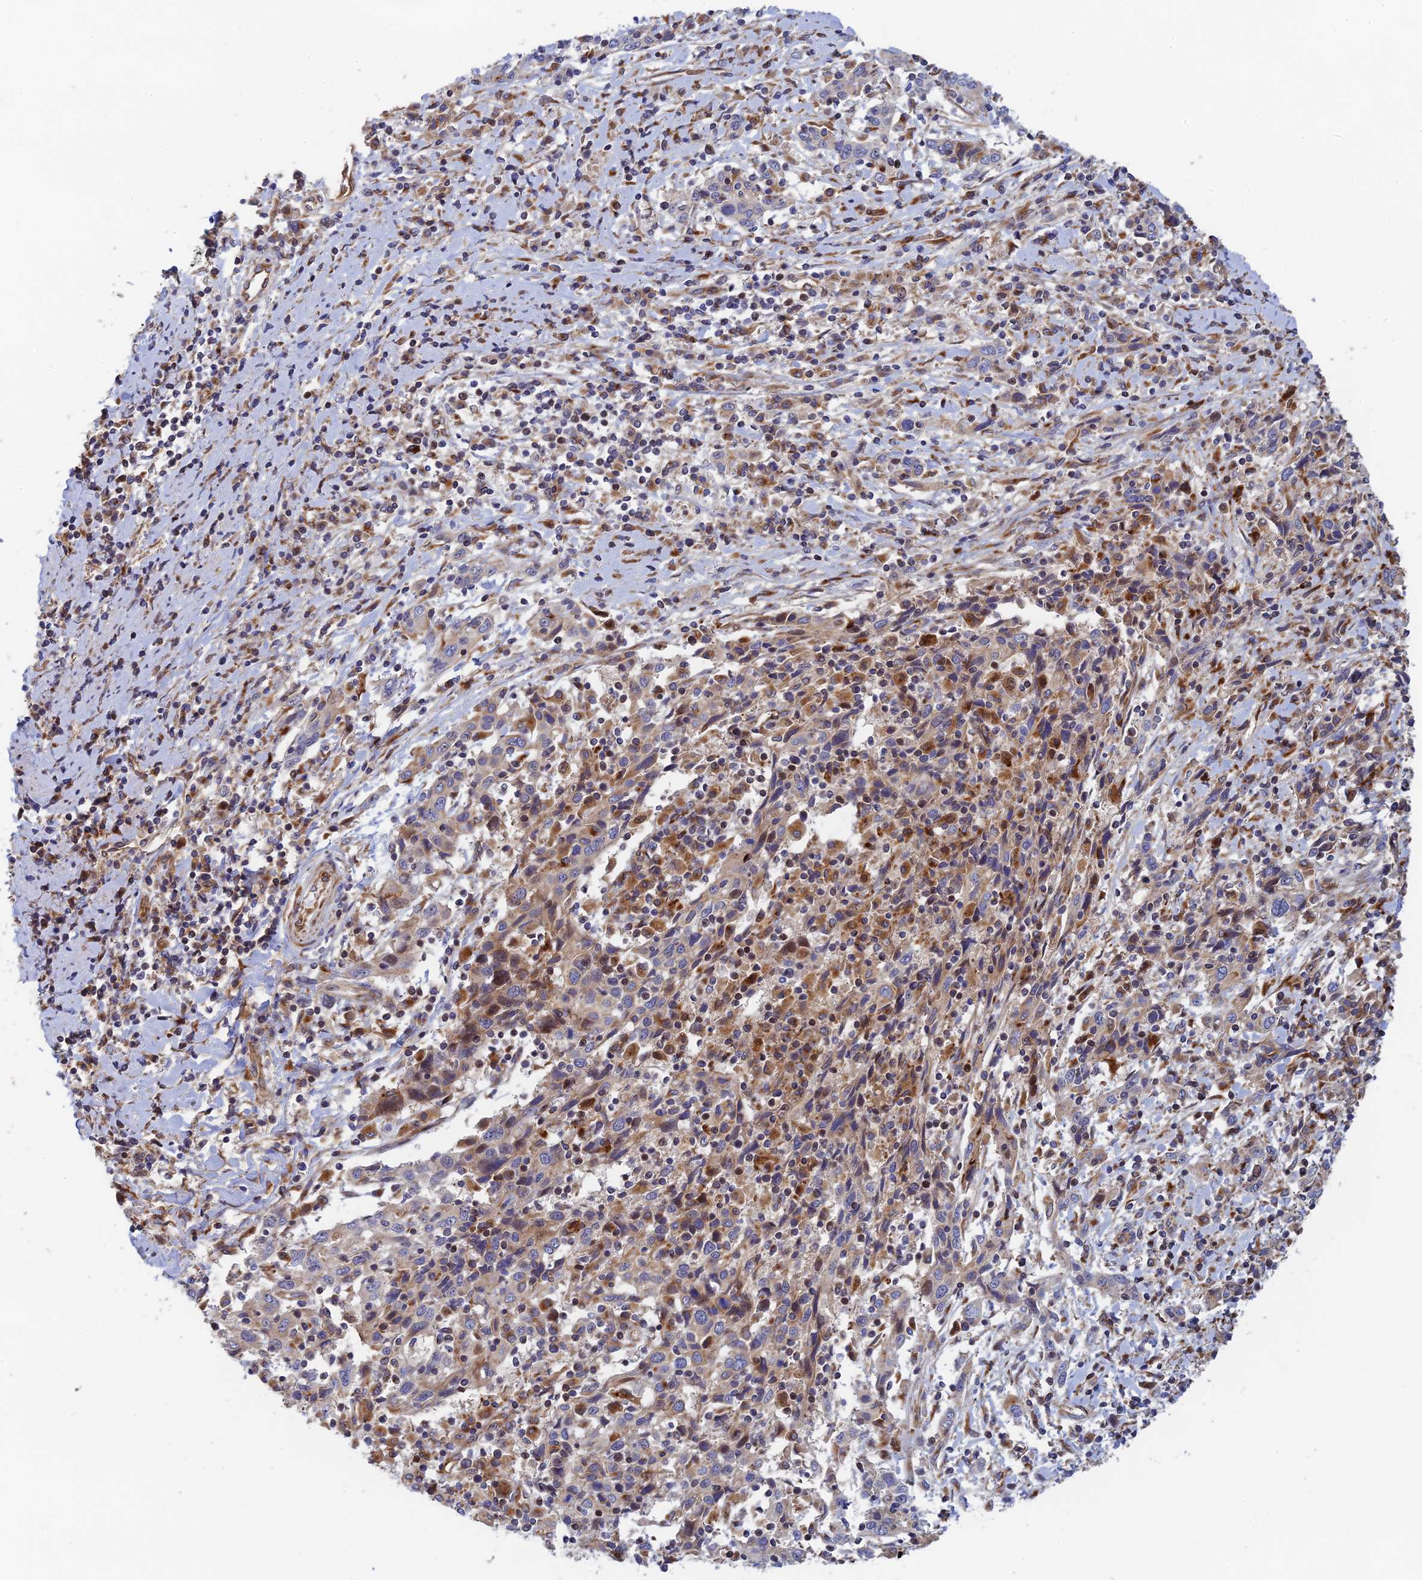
{"staining": {"intensity": "weak", "quantity": "<25%", "location": "cytoplasmic/membranous"}, "tissue": "cervical cancer", "cell_type": "Tumor cells", "image_type": "cancer", "snomed": [{"axis": "morphology", "description": "Squamous cell carcinoma, NOS"}, {"axis": "topography", "description": "Cervix"}], "caption": "This image is of cervical cancer stained with IHC to label a protein in brown with the nuclei are counter-stained blue. There is no expression in tumor cells. The staining was performed using DAB to visualize the protein expression in brown, while the nuclei were stained in blue with hematoxylin (Magnification: 20x).", "gene": "PPP2R3C", "patient": {"sex": "female", "age": 46}}